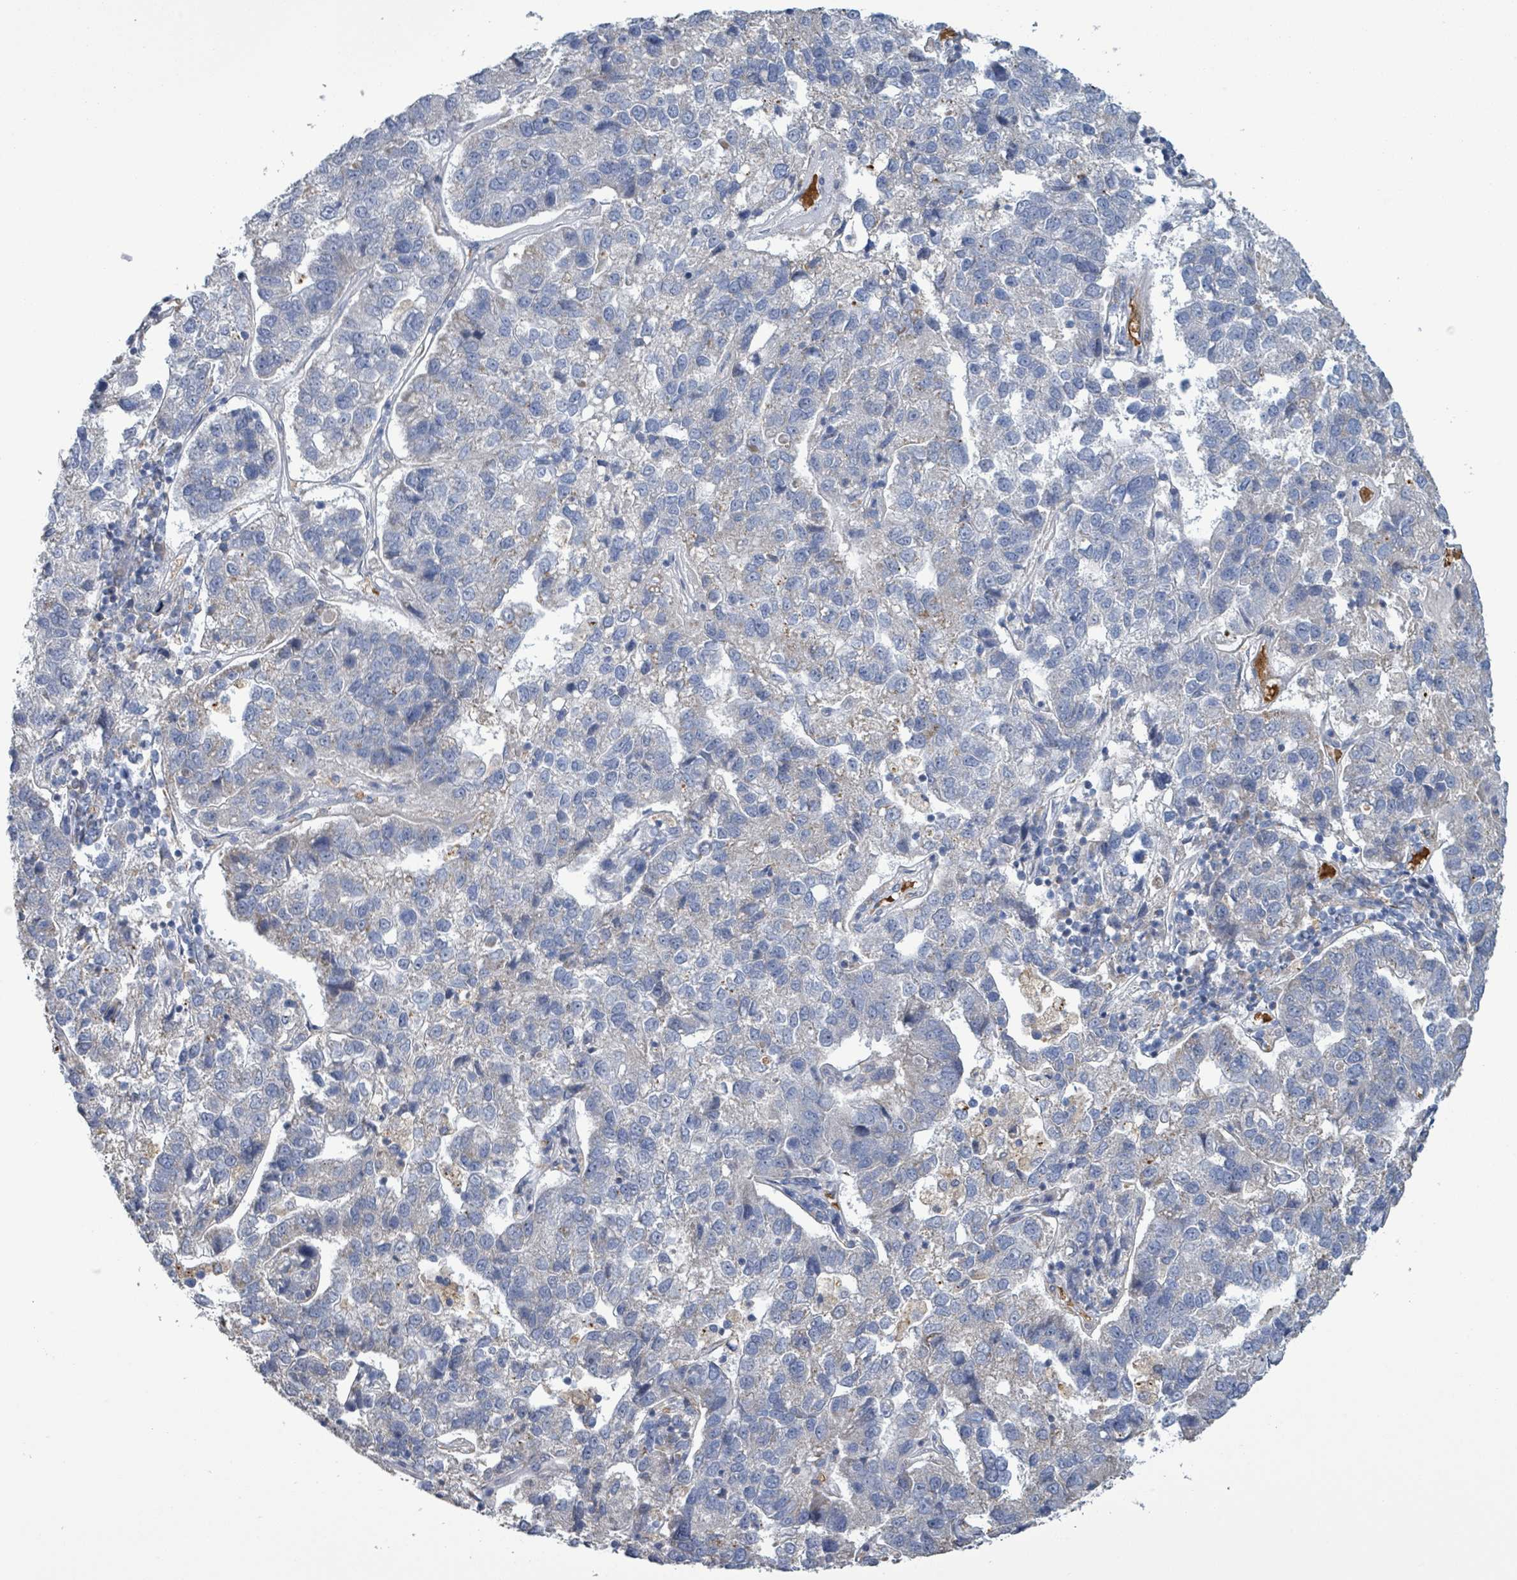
{"staining": {"intensity": "negative", "quantity": "none", "location": "none"}, "tissue": "pancreatic cancer", "cell_type": "Tumor cells", "image_type": "cancer", "snomed": [{"axis": "morphology", "description": "Adenocarcinoma, NOS"}, {"axis": "topography", "description": "Pancreas"}], "caption": "High magnification brightfield microscopy of pancreatic cancer (adenocarcinoma) stained with DAB (3,3'-diaminobenzidine) (brown) and counterstained with hematoxylin (blue): tumor cells show no significant staining.", "gene": "SEBOX", "patient": {"sex": "female", "age": 61}}